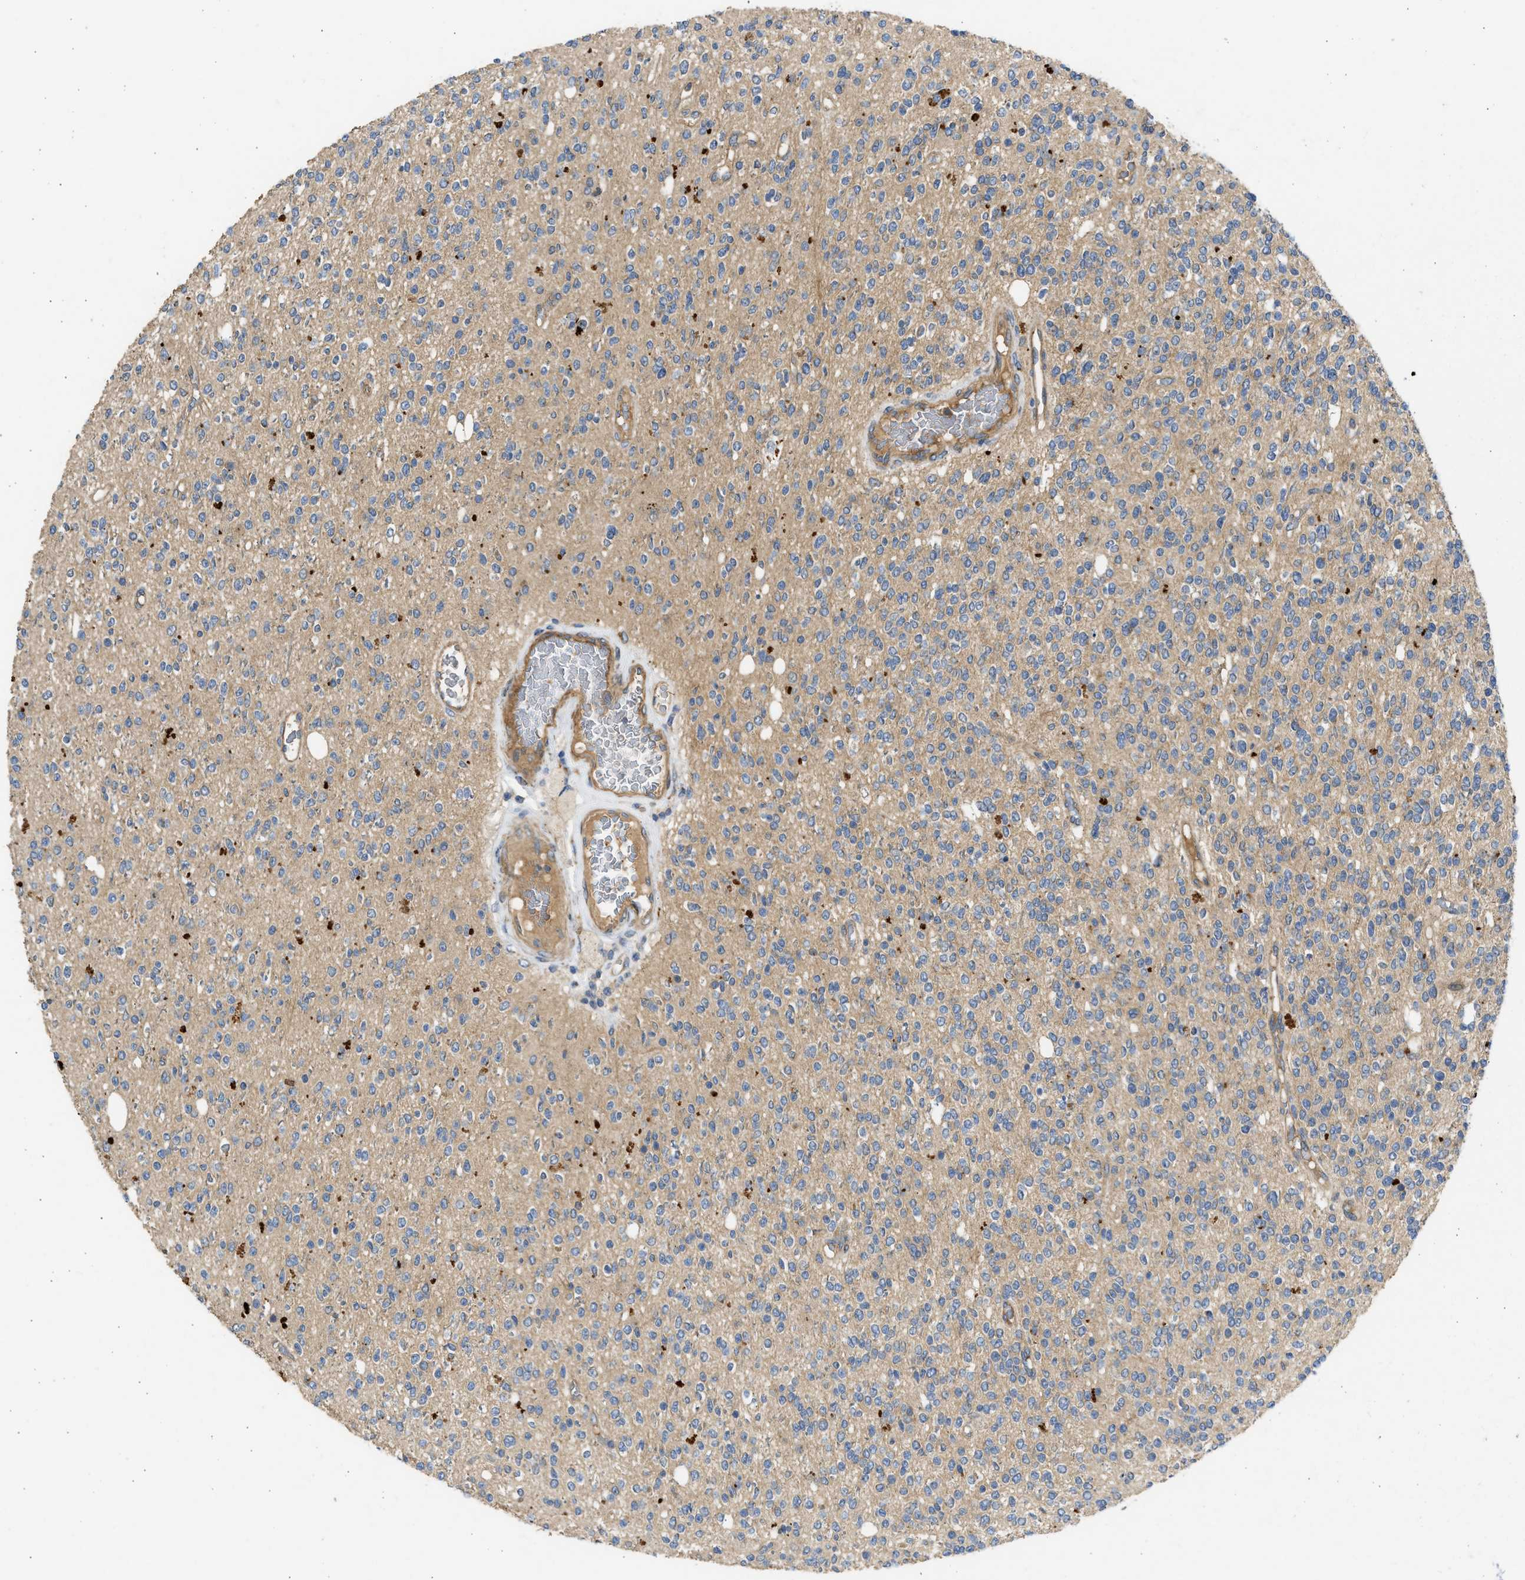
{"staining": {"intensity": "weak", "quantity": "25%-75%", "location": "cytoplasmic/membranous"}, "tissue": "glioma", "cell_type": "Tumor cells", "image_type": "cancer", "snomed": [{"axis": "morphology", "description": "Glioma, malignant, High grade"}, {"axis": "topography", "description": "Brain"}], "caption": "Immunohistochemistry (IHC) histopathology image of neoplastic tissue: glioma stained using IHC reveals low levels of weak protein expression localized specifically in the cytoplasmic/membranous of tumor cells, appearing as a cytoplasmic/membranous brown color.", "gene": "CSRNP2", "patient": {"sex": "male", "age": 34}}